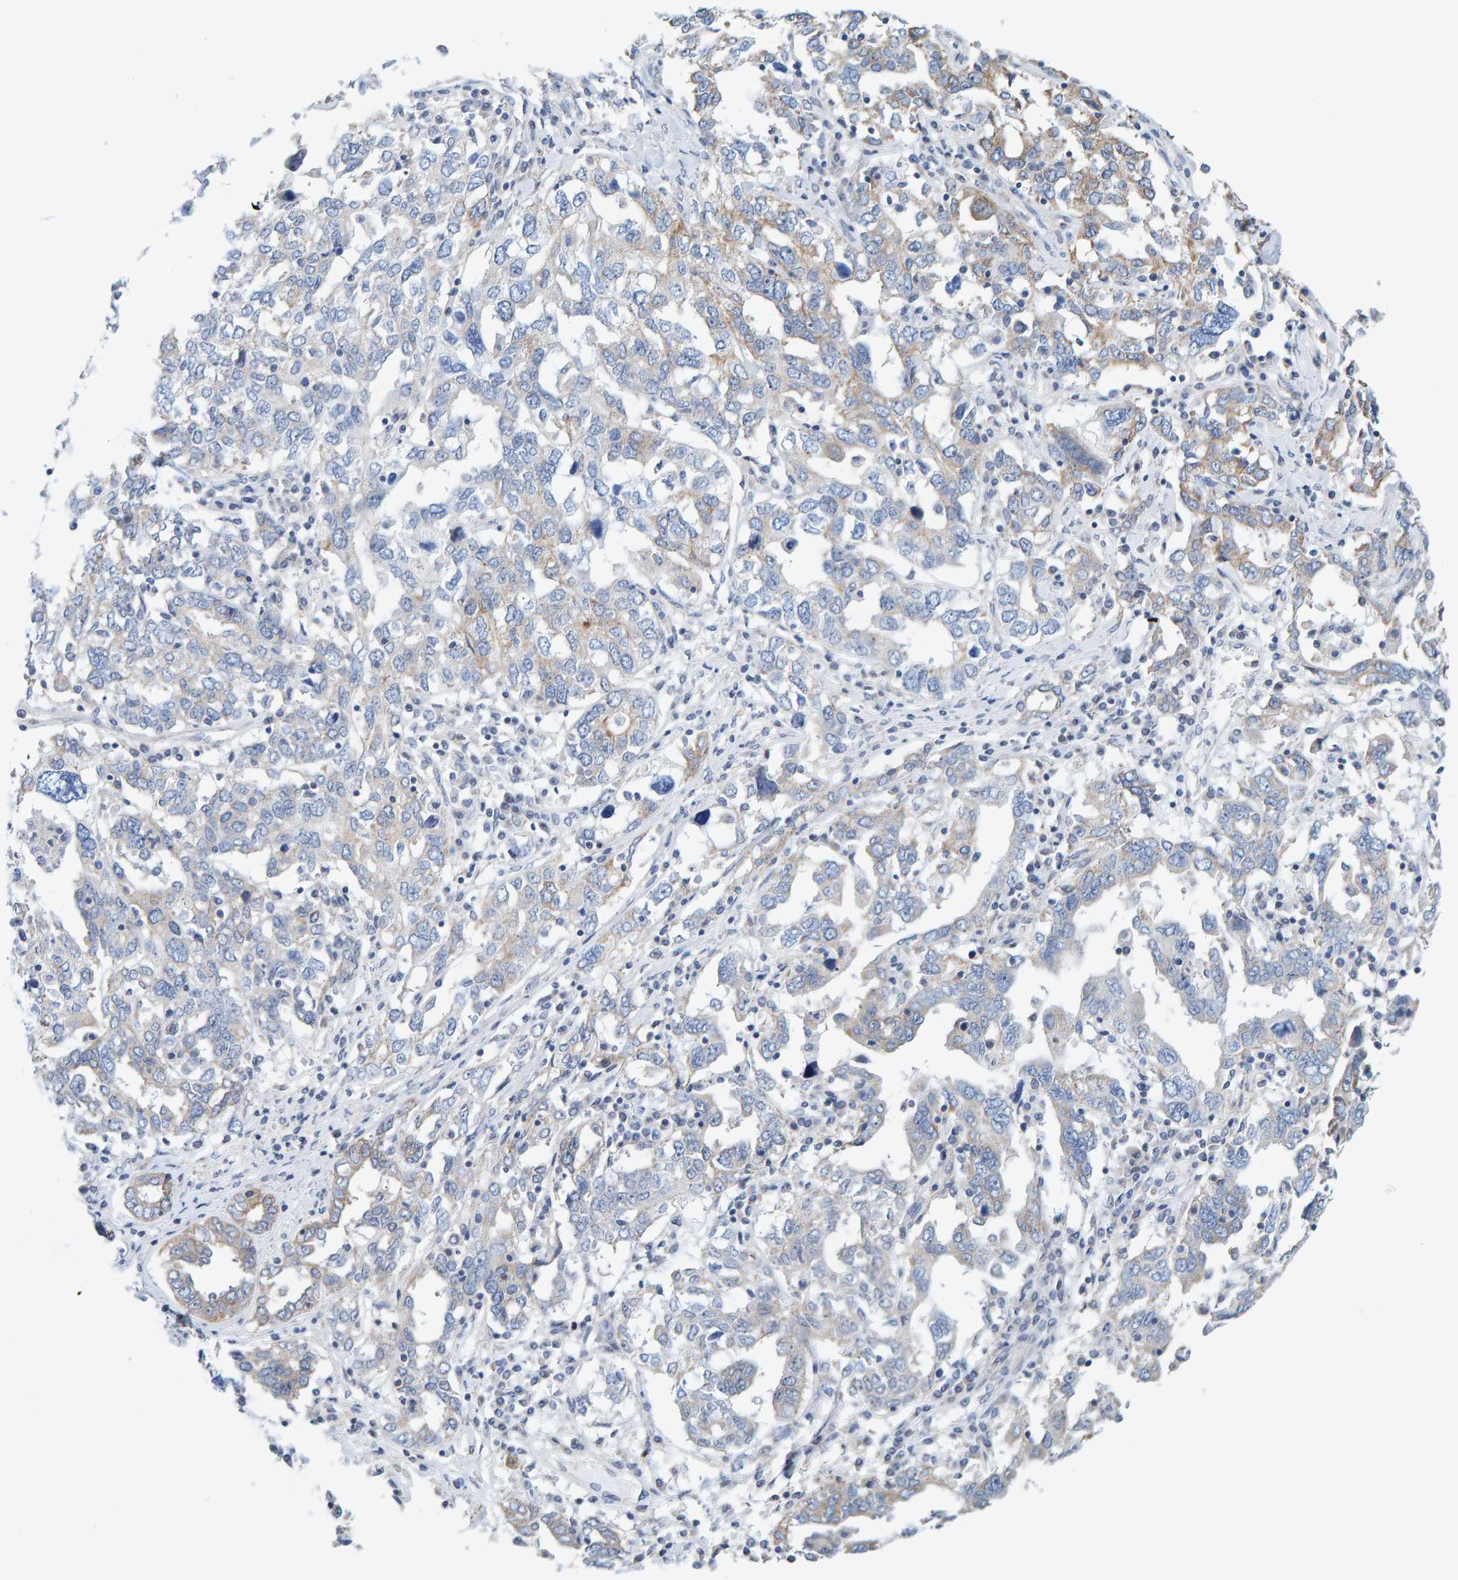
{"staining": {"intensity": "moderate", "quantity": "<25%", "location": "cytoplasmic/membranous"}, "tissue": "ovarian cancer", "cell_type": "Tumor cells", "image_type": "cancer", "snomed": [{"axis": "morphology", "description": "Carcinoma, endometroid"}, {"axis": "topography", "description": "Ovary"}], "caption": "Protein staining by IHC demonstrates moderate cytoplasmic/membranous staining in about <25% of tumor cells in ovarian cancer (endometroid carcinoma).", "gene": "RGP1", "patient": {"sex": "female", "age": 62}}